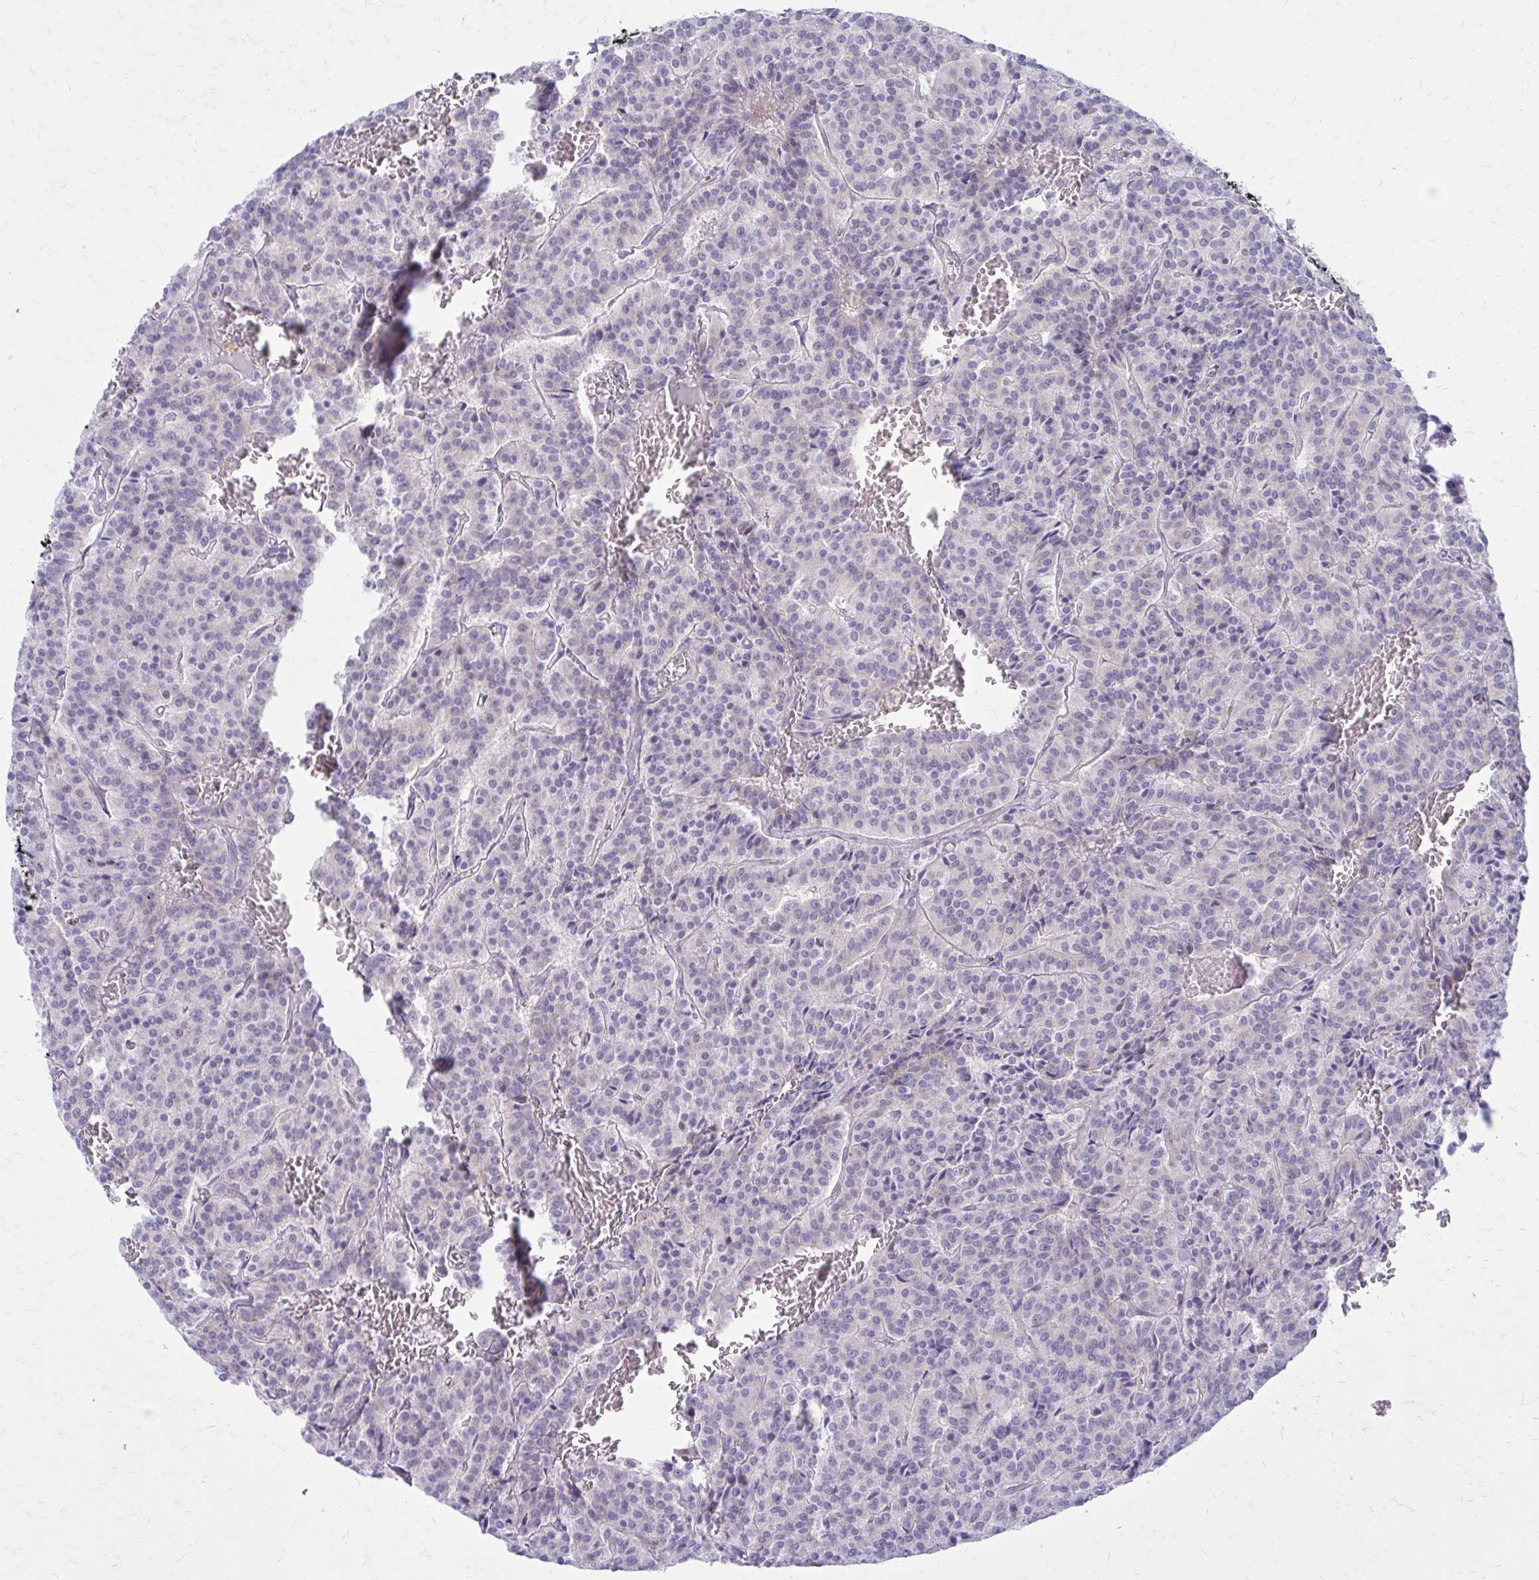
{"staining": {"intensity": "negative", "quantity": "none", "location": "none"}, "tissue": "carcinoid", "cell_type": "Tumor cells", "image_type": "cancer", "snomed": [{"axis": "morphology", "description": "Carcinoid, malignant, NOS"}, {"axis": "topography", "description": "Lung"}], "caption": "Tumor cells are negative for protein expression in human malignant carcinoid.", "gene": "GIGYF2", "patient": {"sex": "male", "age": 70}}